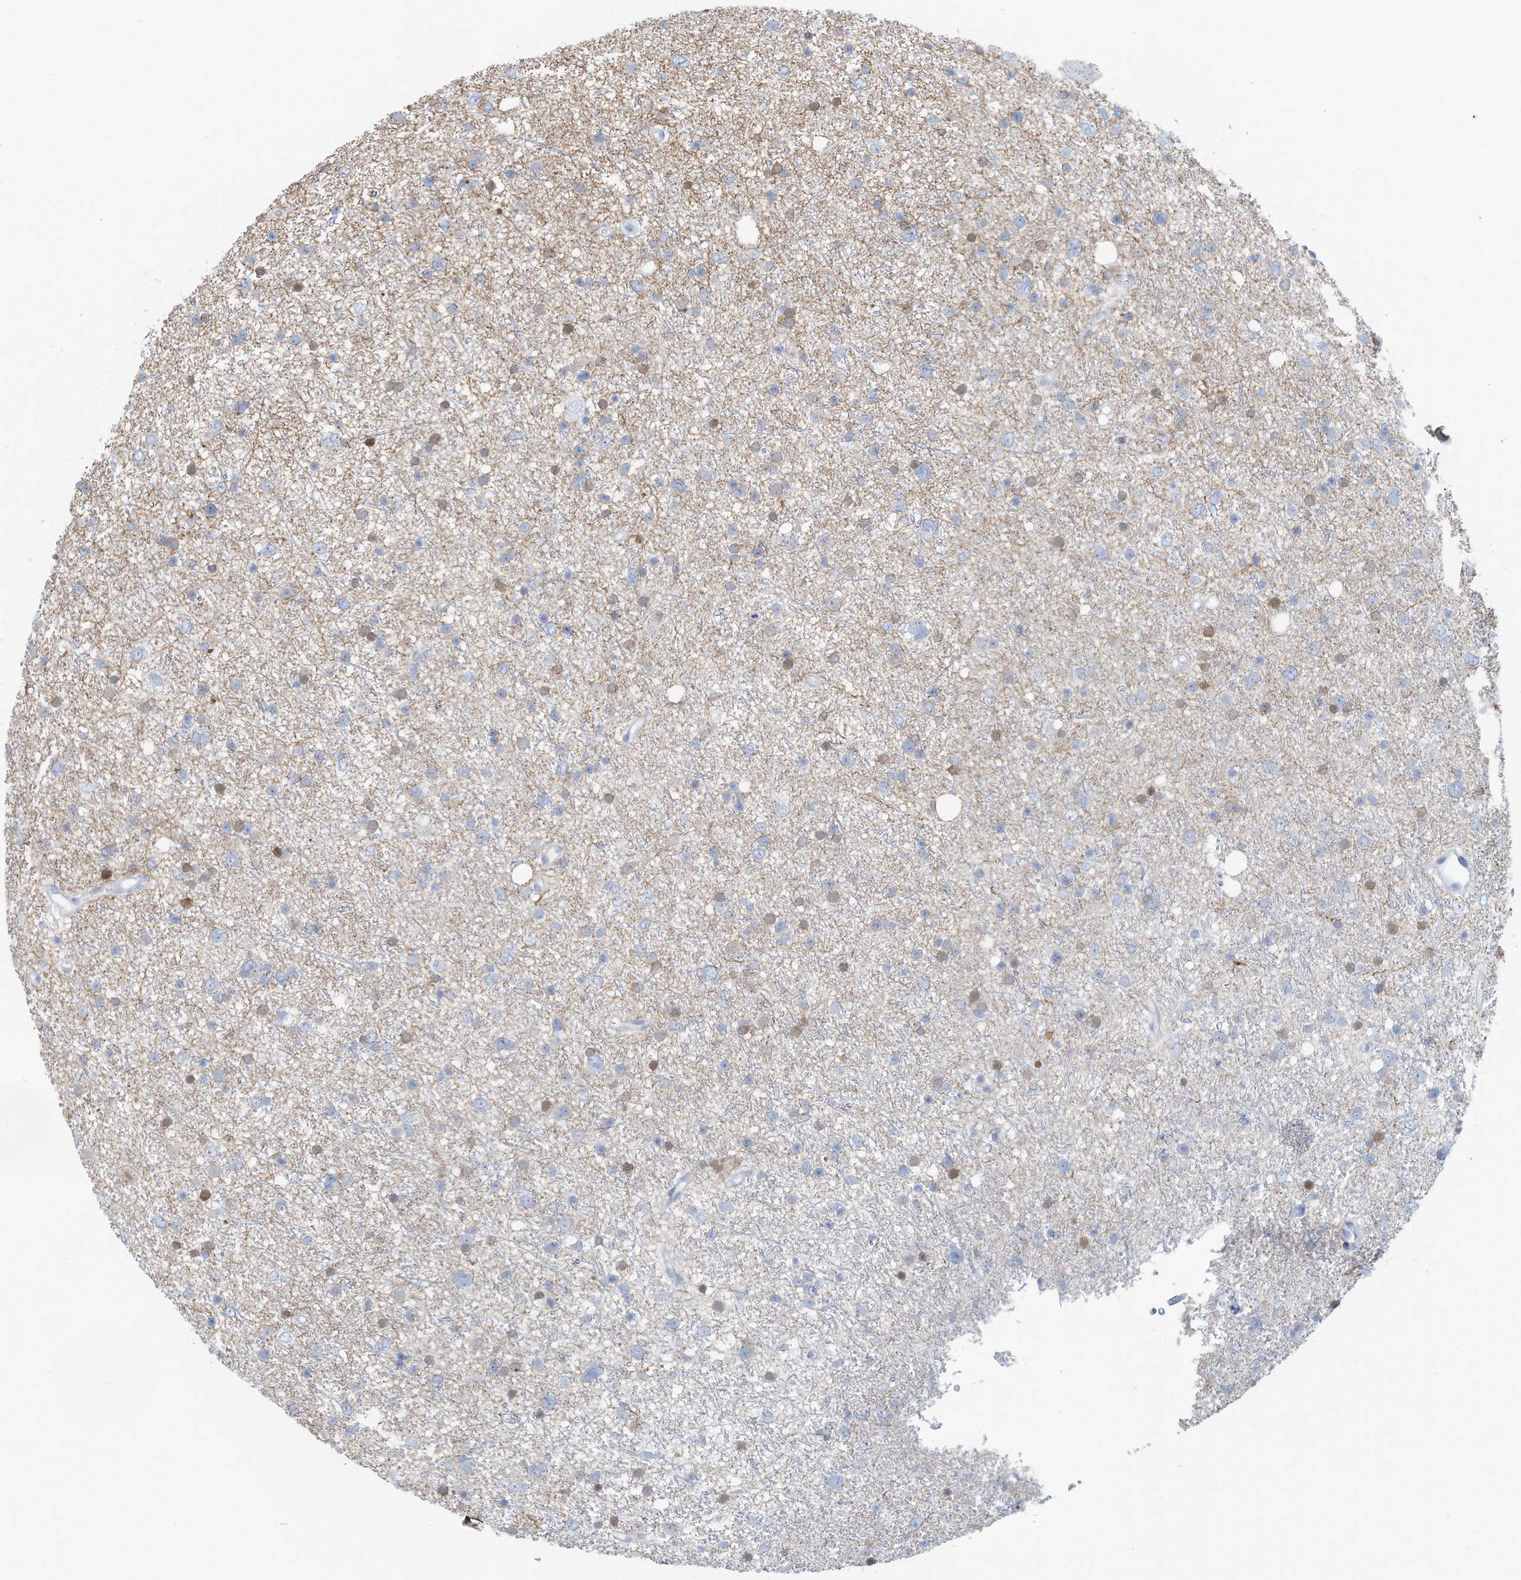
{"staining": {"intensity": "weak", "quantity": "<25%", "location": "nuclear"}, "tissue": "glioma", "cell_type": "Tumor cells", "image_type": "cancer", "snomed": [{"axis": "morphology", "description": "Glioma, malignant, Low grade"}, {"axis": "topography", "description": "Cerebral cortex"}], "caption": "This photomicrograph is of malignant low-grade glioma stained with immunohistochemistry to label a protein in brown with the nuclei are counter-stained blue. There is no staining in tumor cells. (Brightfield microscopy of DAB (3,3'-diaminobenzidine) immunohistochemistry at high magnification).", "gene": "ERI2", "patient": {"sex": "female", "age": 39}}